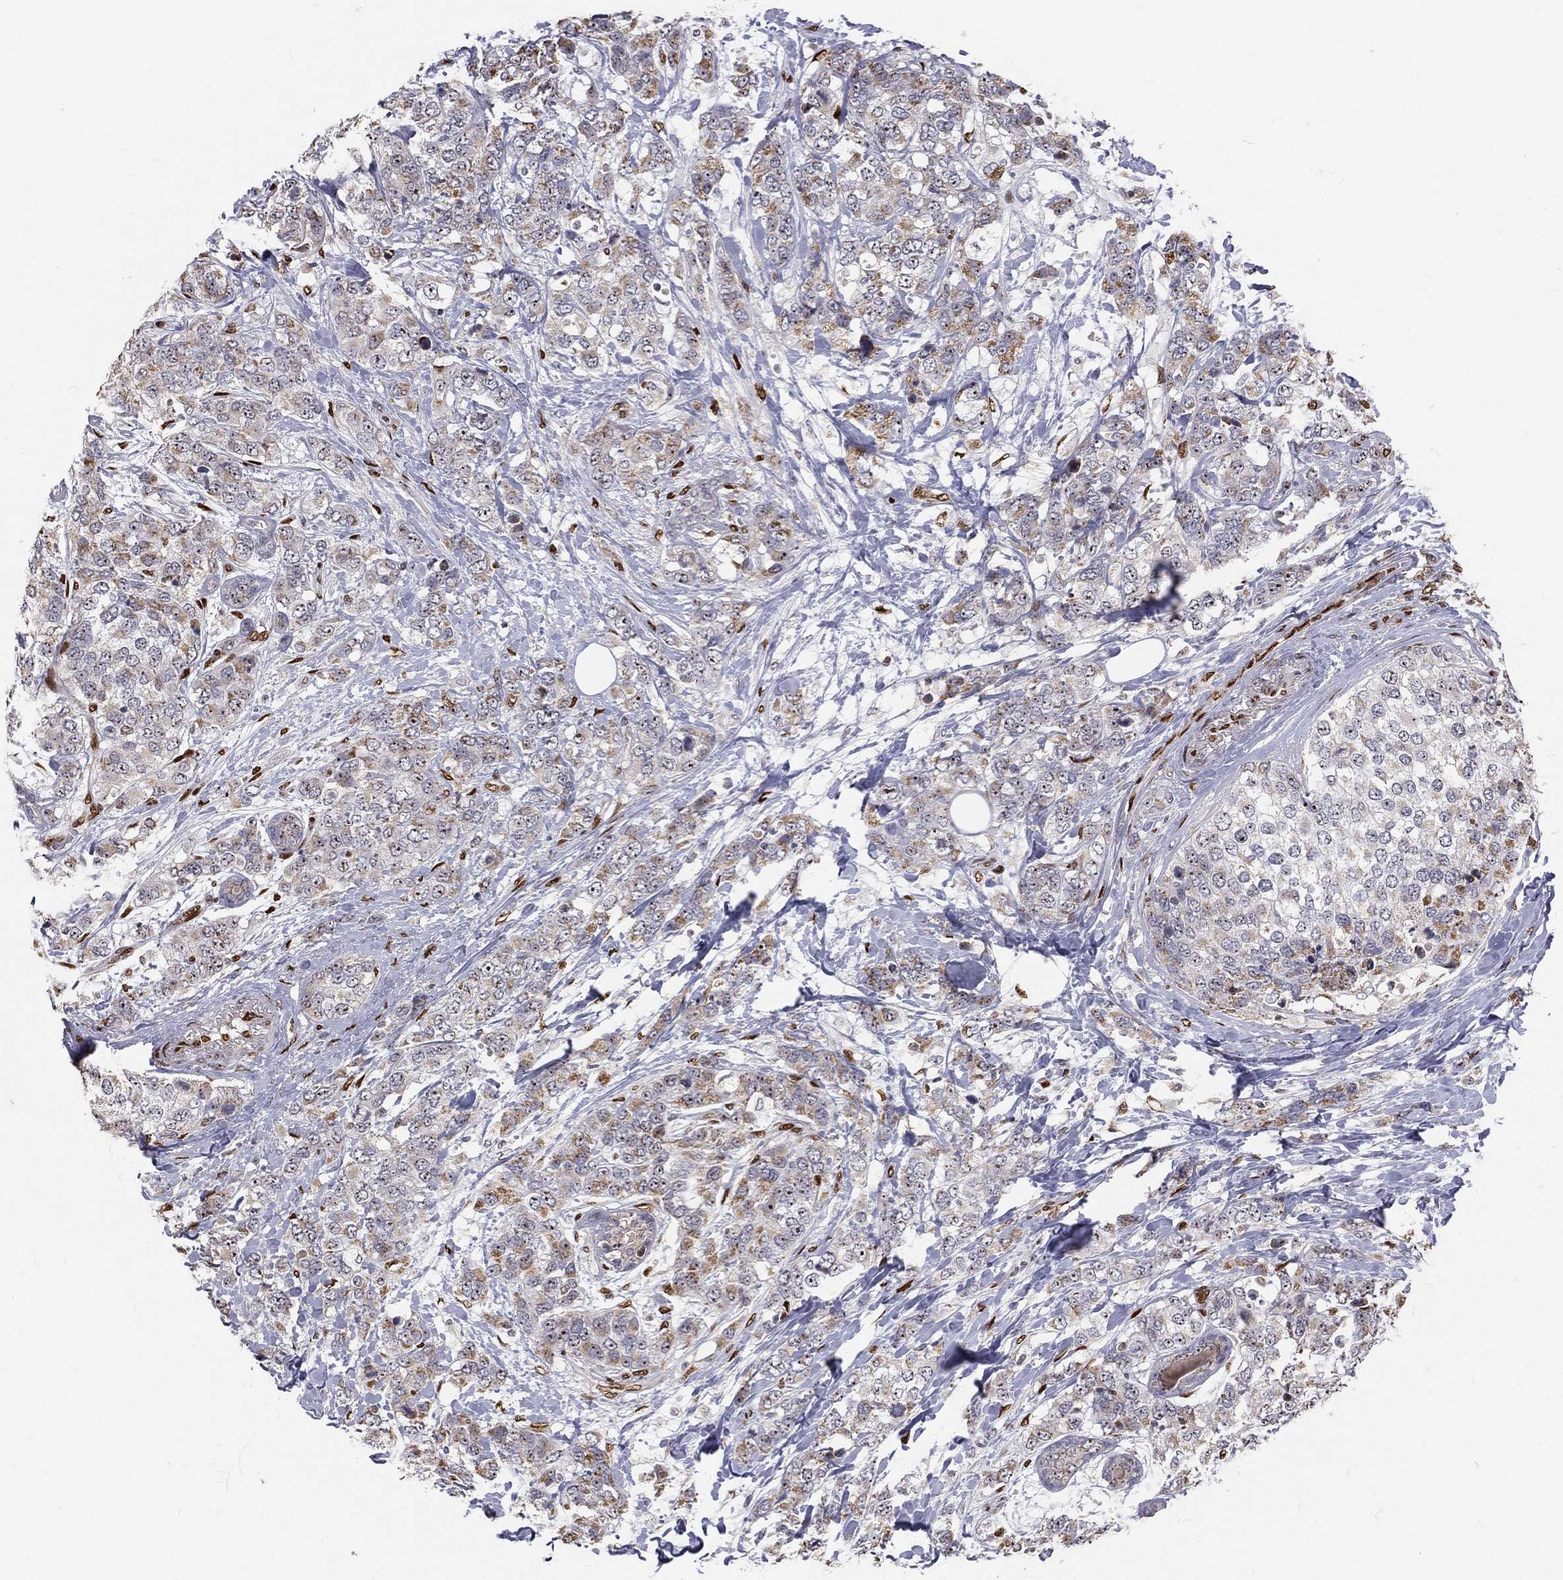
{"staining": {"intensity": "moderate", "quantity": "<25%", "location": "cytoplasmic/membranous"}, "tissue": "breast cancer", "cell_type": "Tumor cells", "image_type": "cancer", "snomed": [{"axis": "morphology", "description": "Lobular carcinoma"}, {"axis": "topography", "description": "Breast"}], "caption": "Immunohistochemical staining of human lobular carcinoma (breast) reveals low levels of moderate cytoplasmic/membranous staining in about <25% of tumor cells.", "gene": "ZEB1", "patient": {"sex": "female", "age": 59}}